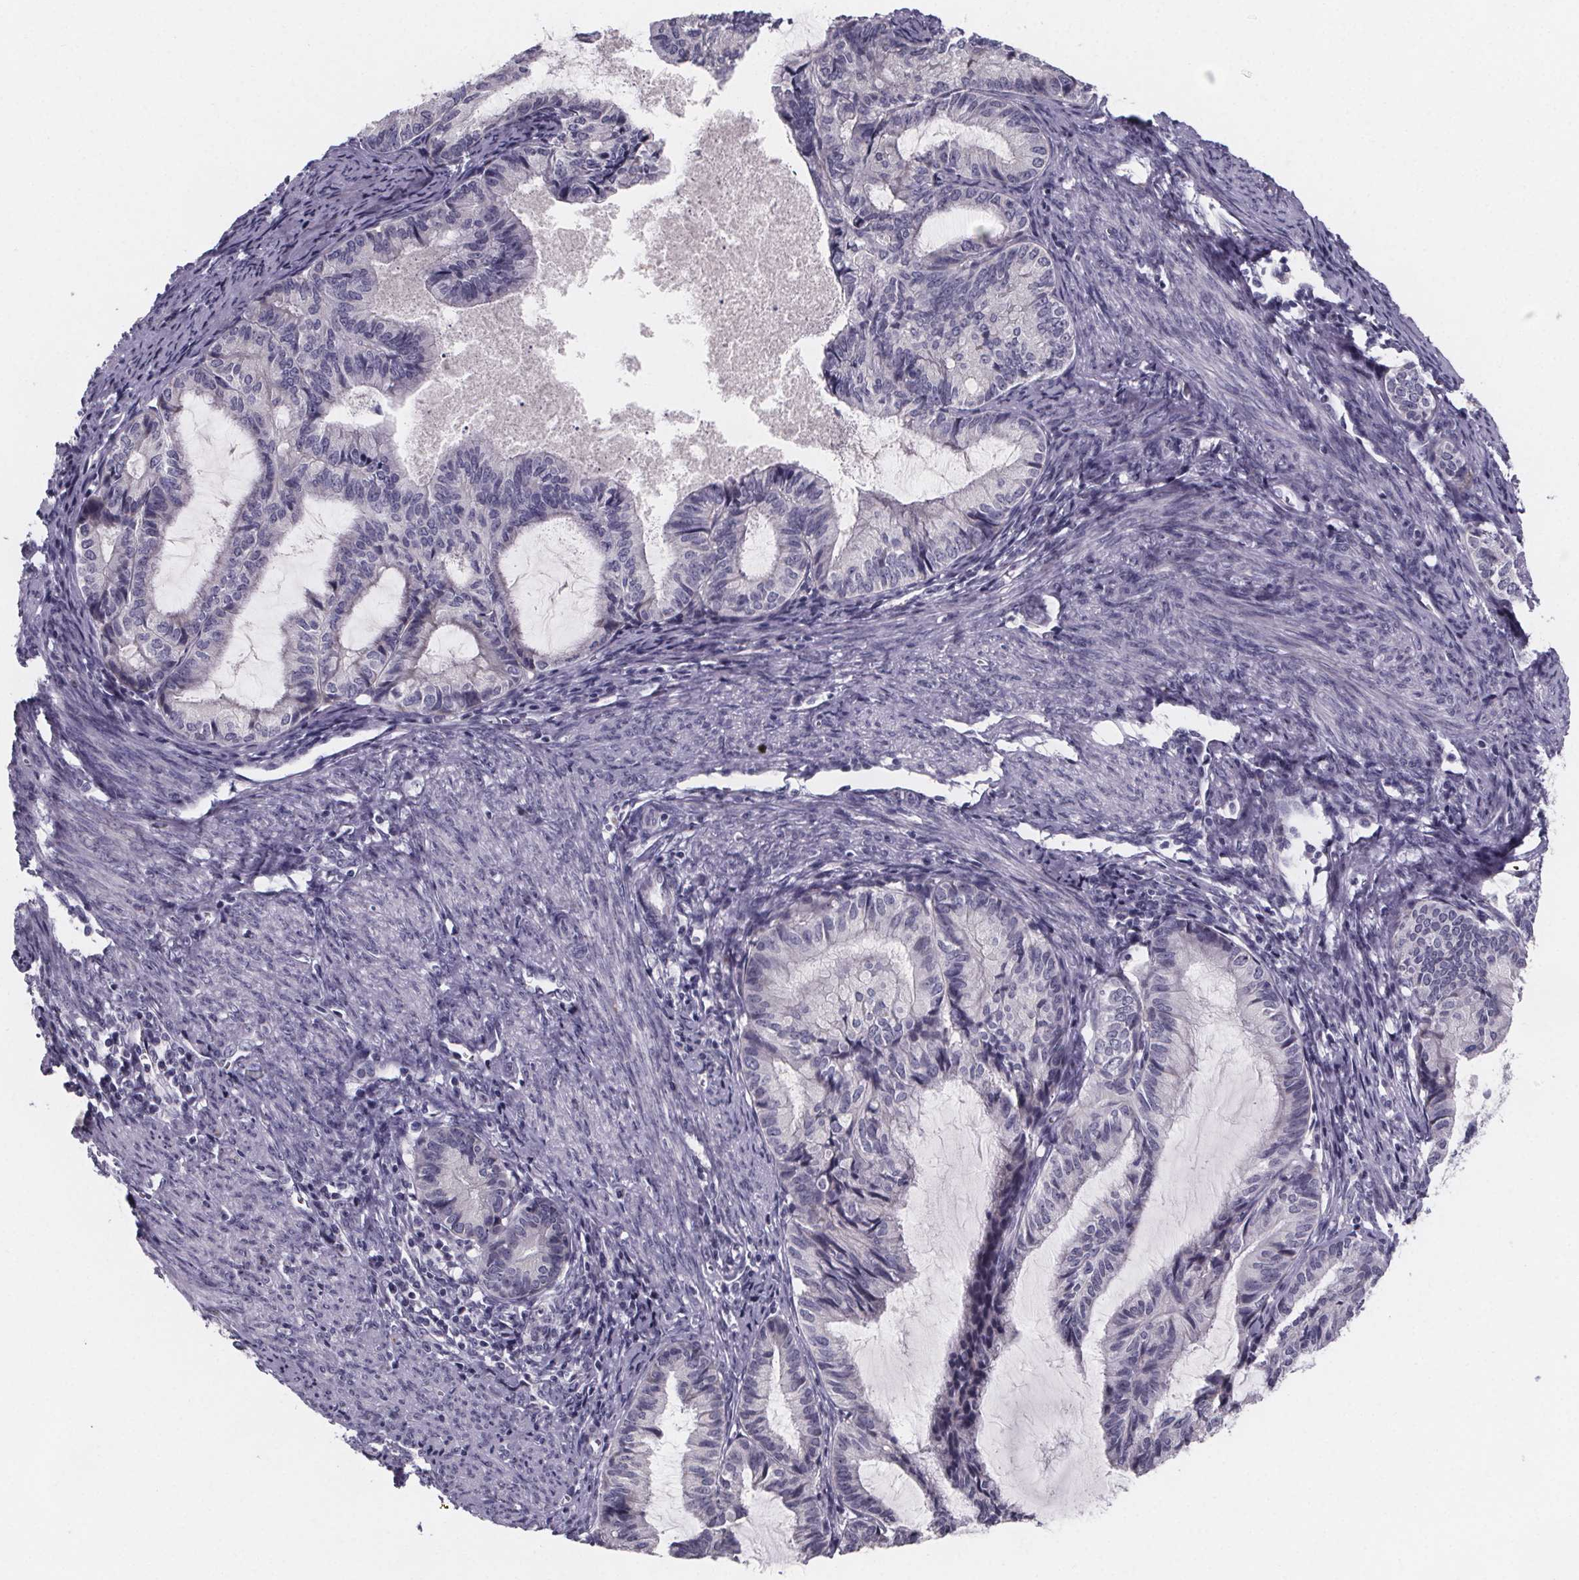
{"staining": {"intensity": "negative", "quantity": "none", "location": "none"}, "tissue": "endometrial cancer", "cell_type": "Tumor cells", "image_type": "cancer", "snomed": [{"axis": "morphology", "description": "Adenocarcinoma, NOS"}, {"axis": "topography", "description": "Endometrium"}], "caption": "Immunohistochemistry (IHC) of adenocarcinoma (endometrial) demonstrates no expression in tumor cells.", "gene": "PAH", "patient": {"sex": "female", "age": 86}}